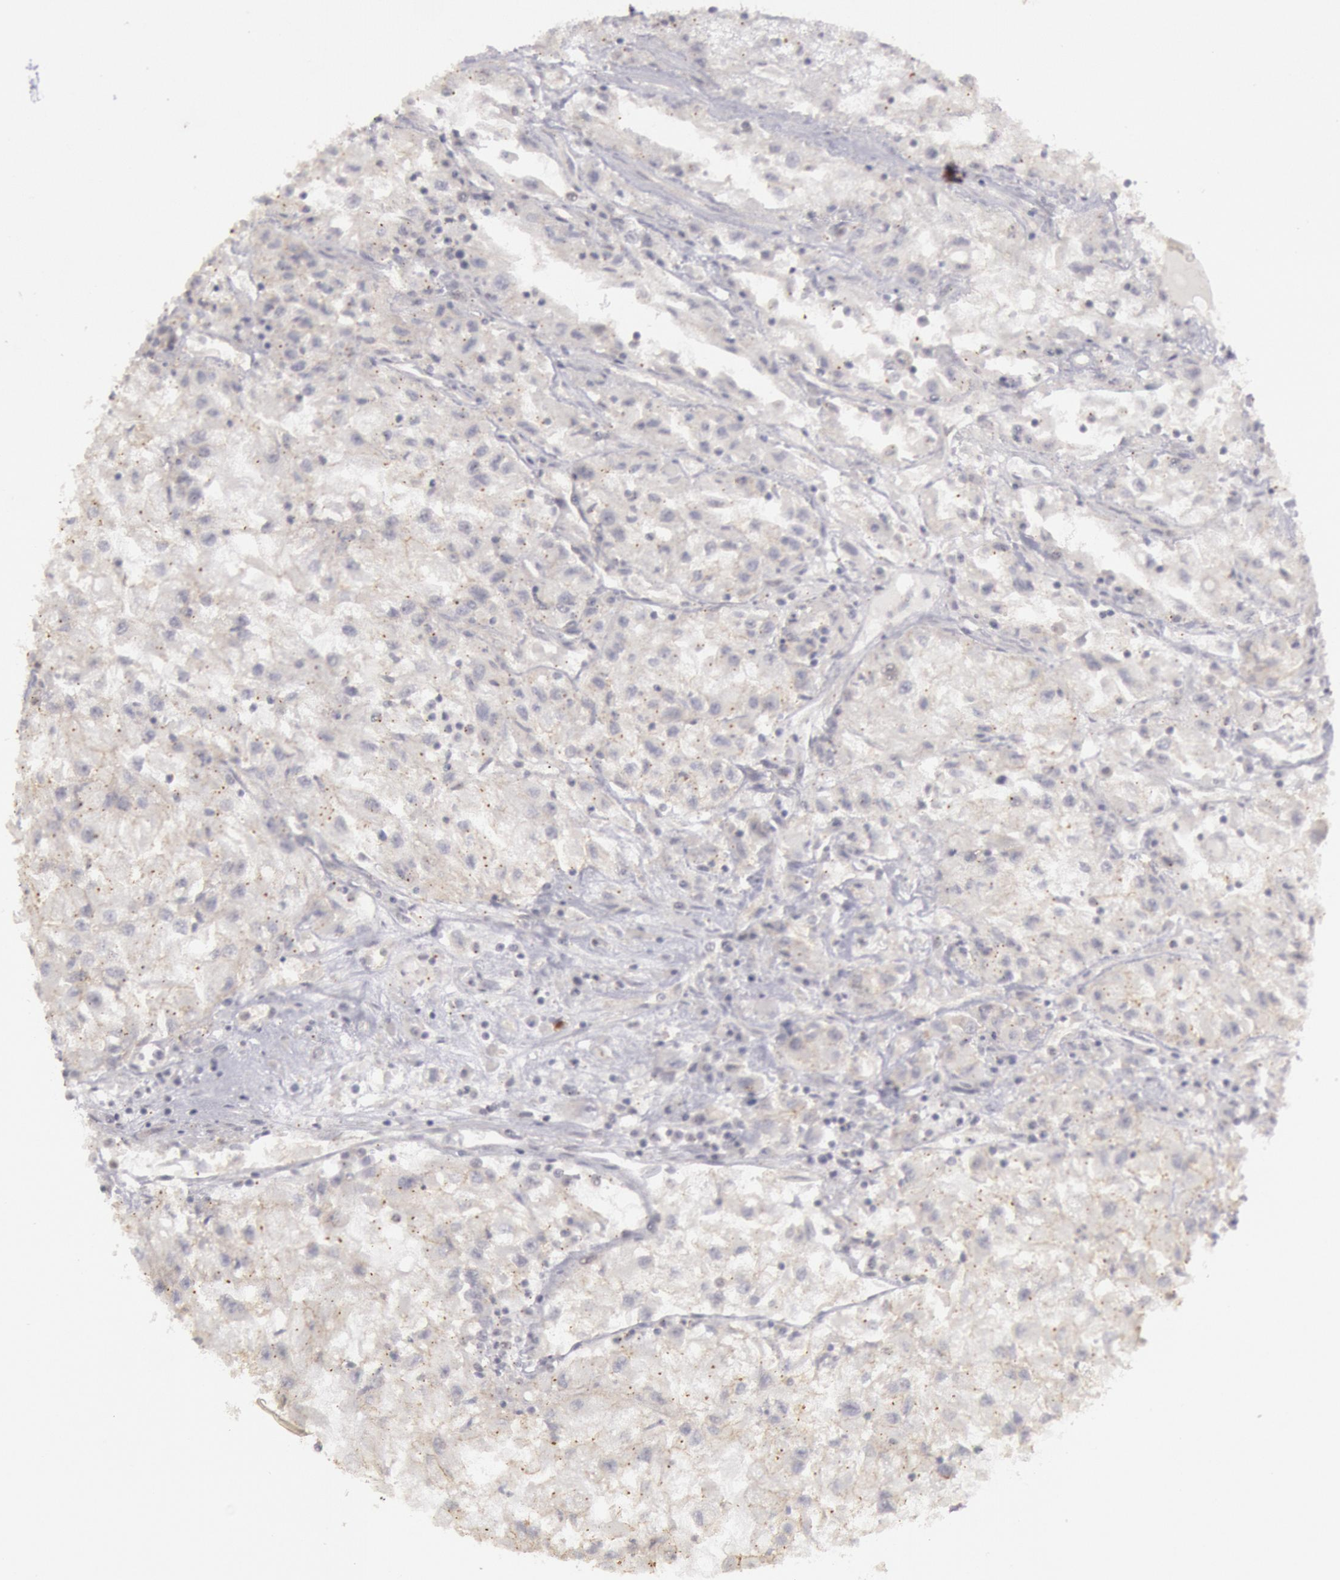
{"staining": {"intensity": "negative", "quantity": "none", "location": "none"}, "tissue": "renal cancer", "cell_type": "Tumor cells", "image_type": "cancer", "snomed": [{"axis": "morphology", "description": "Adenocarcinoma, NOS"}, {"axis": "topography", "description": "Kidney"}], "caption": "Immunohistochemical staining of adenocarcinoma (renal) shows no significant staining in tumor cells.", "gene": "RIMBP3C", "patient": {"sex": "male", "age": 59}}